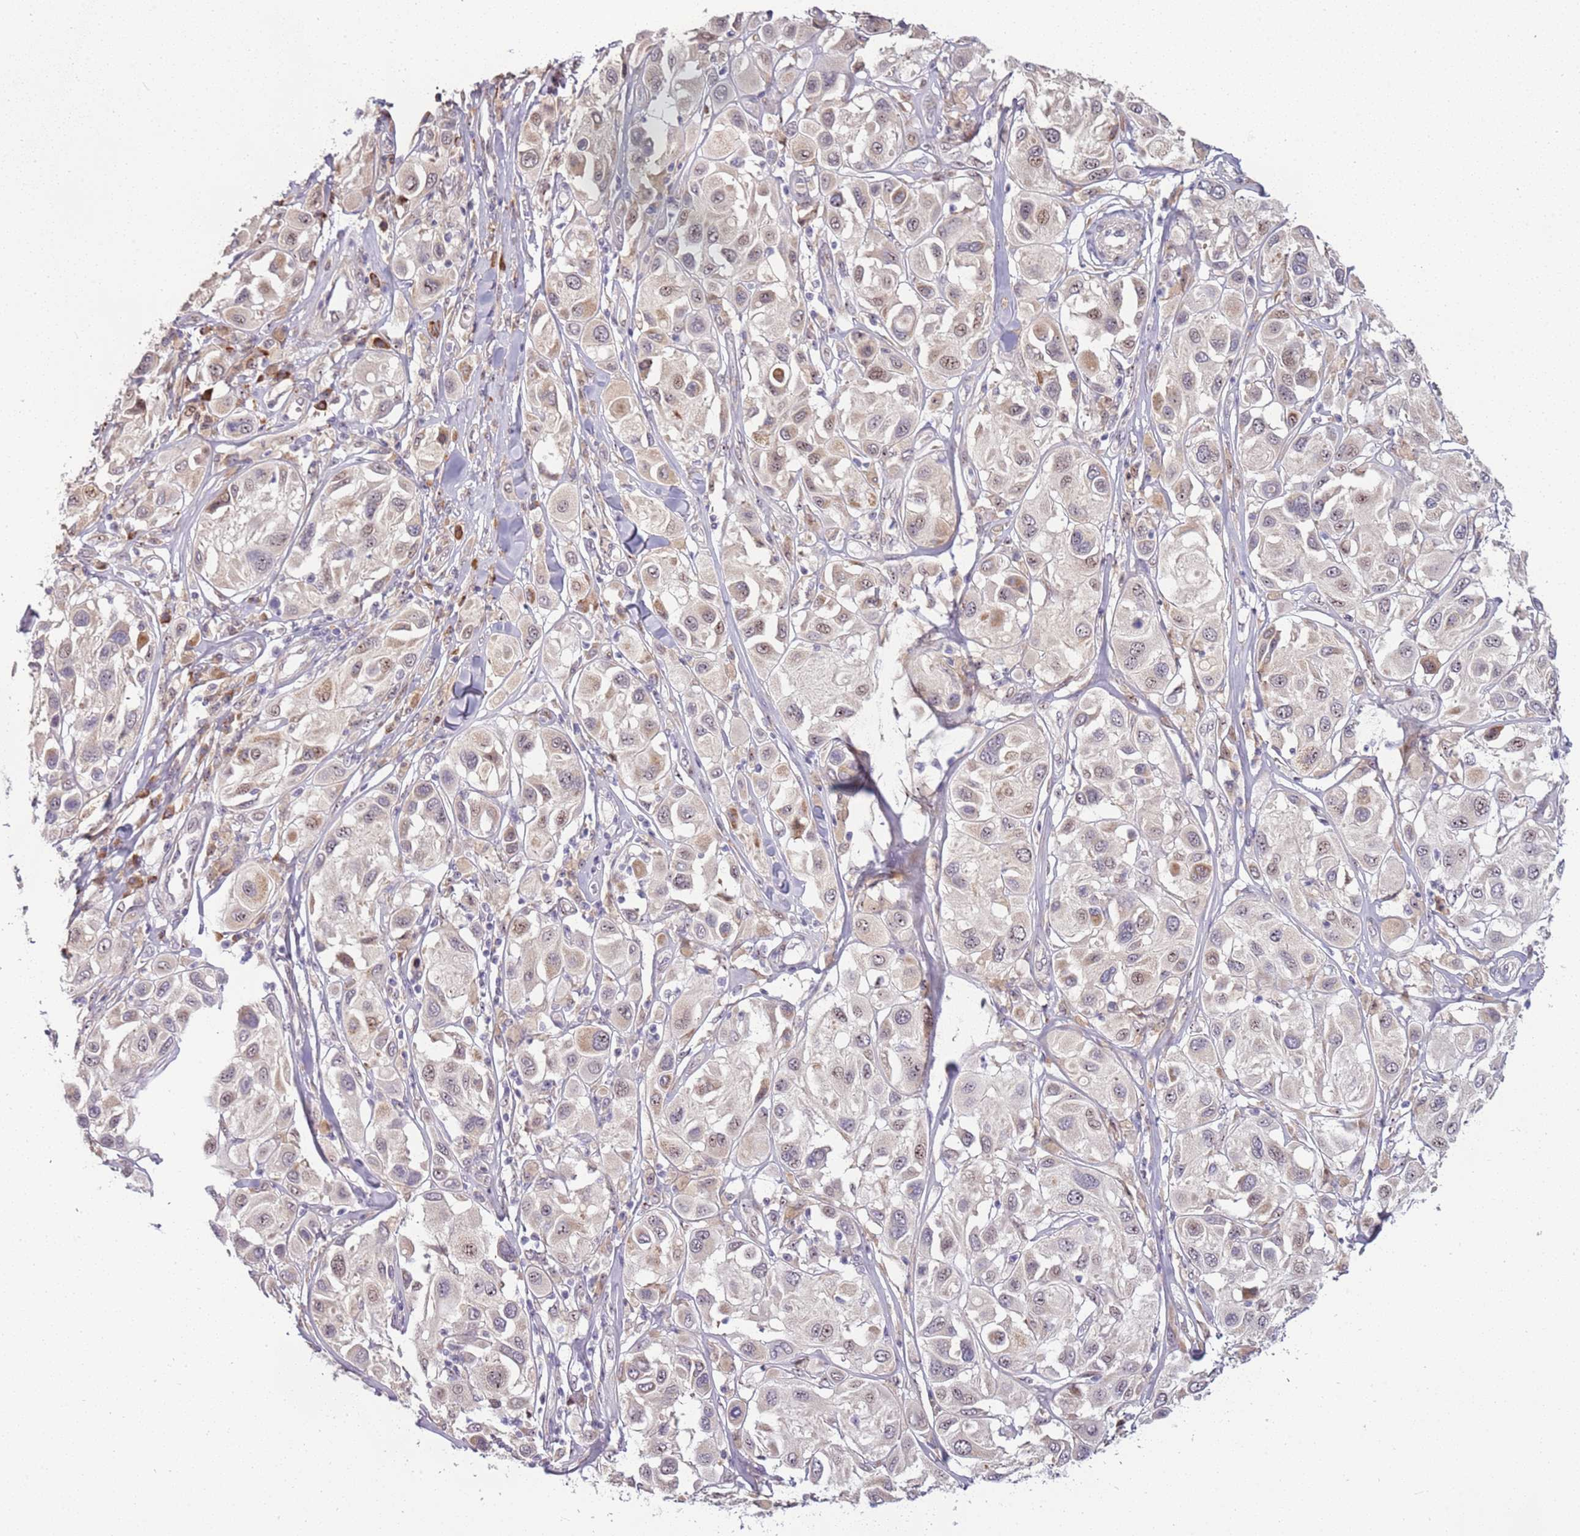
{"staining": {"intensity": "weak", "quantity": "25%-75%", "location": "cytoplasmic/membranous,nuclear"}, "tissue": "melanoma", "cell_type": "Tumor cells", "image_type": "cancer", "snomed": [{"axis": "morphology", "description": "Malignant melanoma, Metastatic site"}, {"axis": "topography", "description": "Skin"}], "caption": "This micrograph demonstrates melanoma stained with immunohistochemistry (IHC) to label a protein in brown. The cytoplasmic/membranous and nuclear of tumor cells show weak positivity for the protein. Nuclei are counter-stained blue.", "gene": "UCMA", "patient": {"sex": "male", "age": 41}}